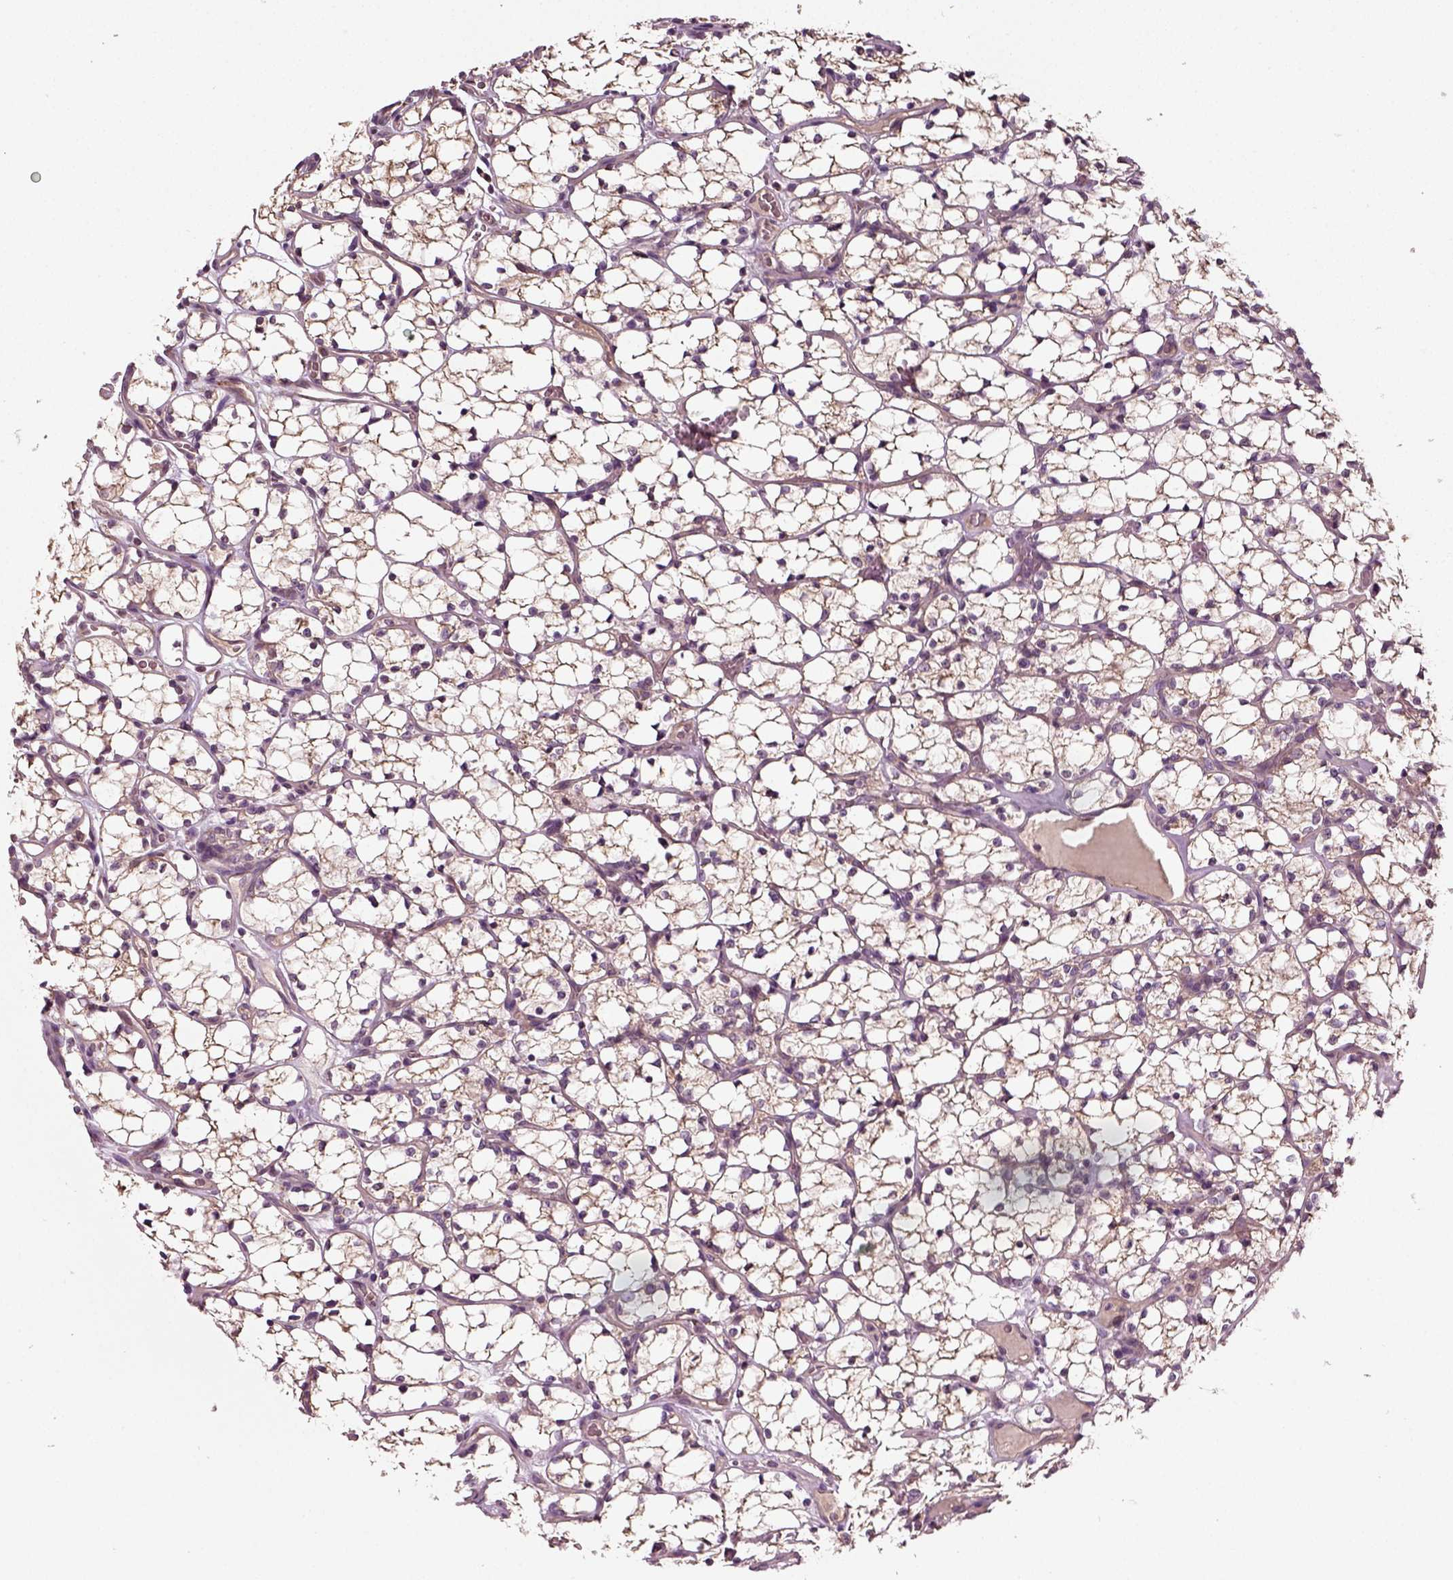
{"staining": {"intensity": "weak", "quantity": "25%-75%", "location": "cytoplasmic/membranous"}, "tissue": "renal cancer", "cell_type": "Tumor cells", "image_type": "cancer", "snomed": [{"axis": "morphology", "description": "Adenocarcinoma, NOS"}, {"axis": "topography", "description": "Kidney"}], "caption": "The photomicrograph reveals immunohistochemical staining of renal adenocarcinoma. There is weak cytoplasmic/membranous staining is seen in approximately 25%-75% of tumor cells. (DAB (3,3'-diaminobenzidine) = brown stain, brightfield microscopy at high magnification).", "gene": "ERV3-1", "patient": {"sex": "female", "age": 69}}